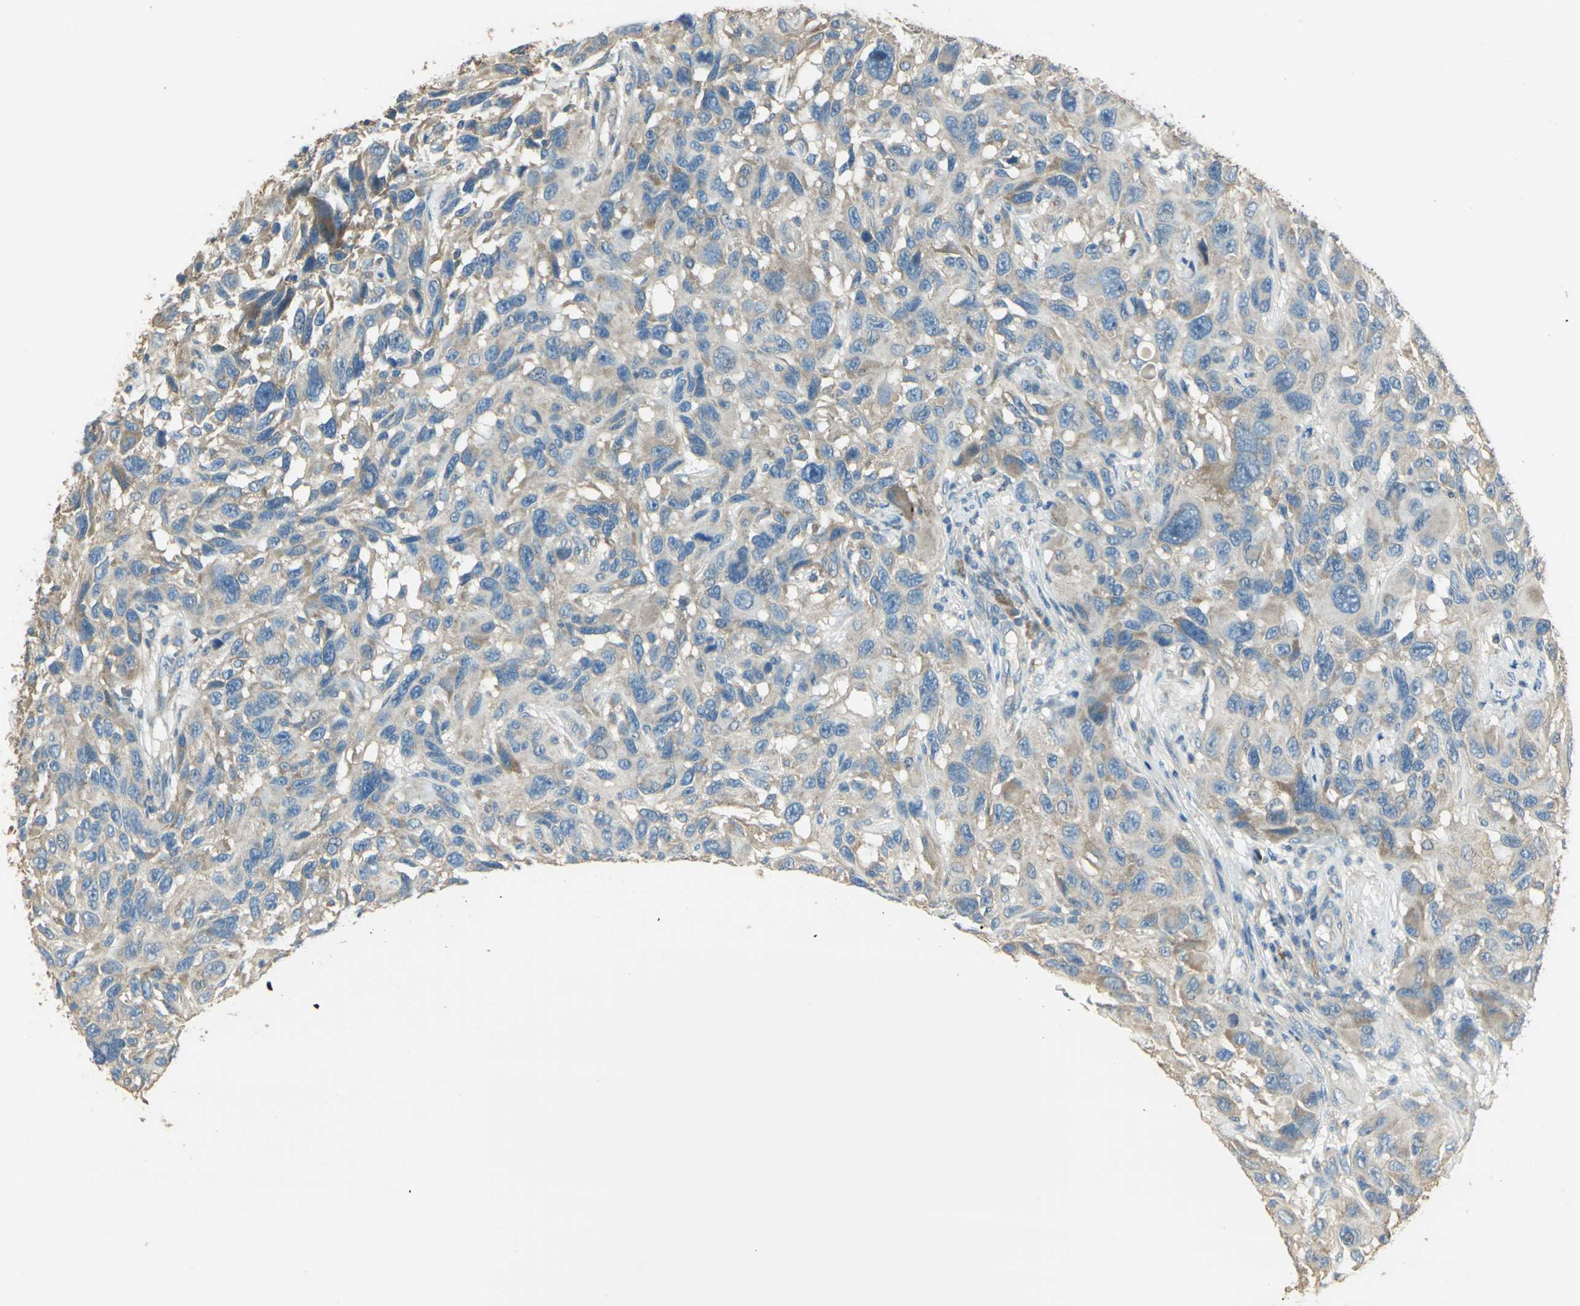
{"staining": {"intensity": "moderate", "quantity": "<25%", "location": "cytoplasmic/membranous"}, "tissue": "melanoma", "cell_type": "Tumor cells", "image_type": "cancer", "snomed": [{"axis": "morphology", "description": "Malignant melanoma, NOS"}, {"axis": "topography", "description": "Skin"}], "caption": "This histopathology image exhibits melanoma stained with immunohistochemistry (IHC) to label a protein in brown. The cytoplasmic/membranous of tumor cells show moderate positivity for the protein. Nuclei are counter-stained blue.", "gene": "SHC2", "patient": {"sex": "male", "age": 53}}